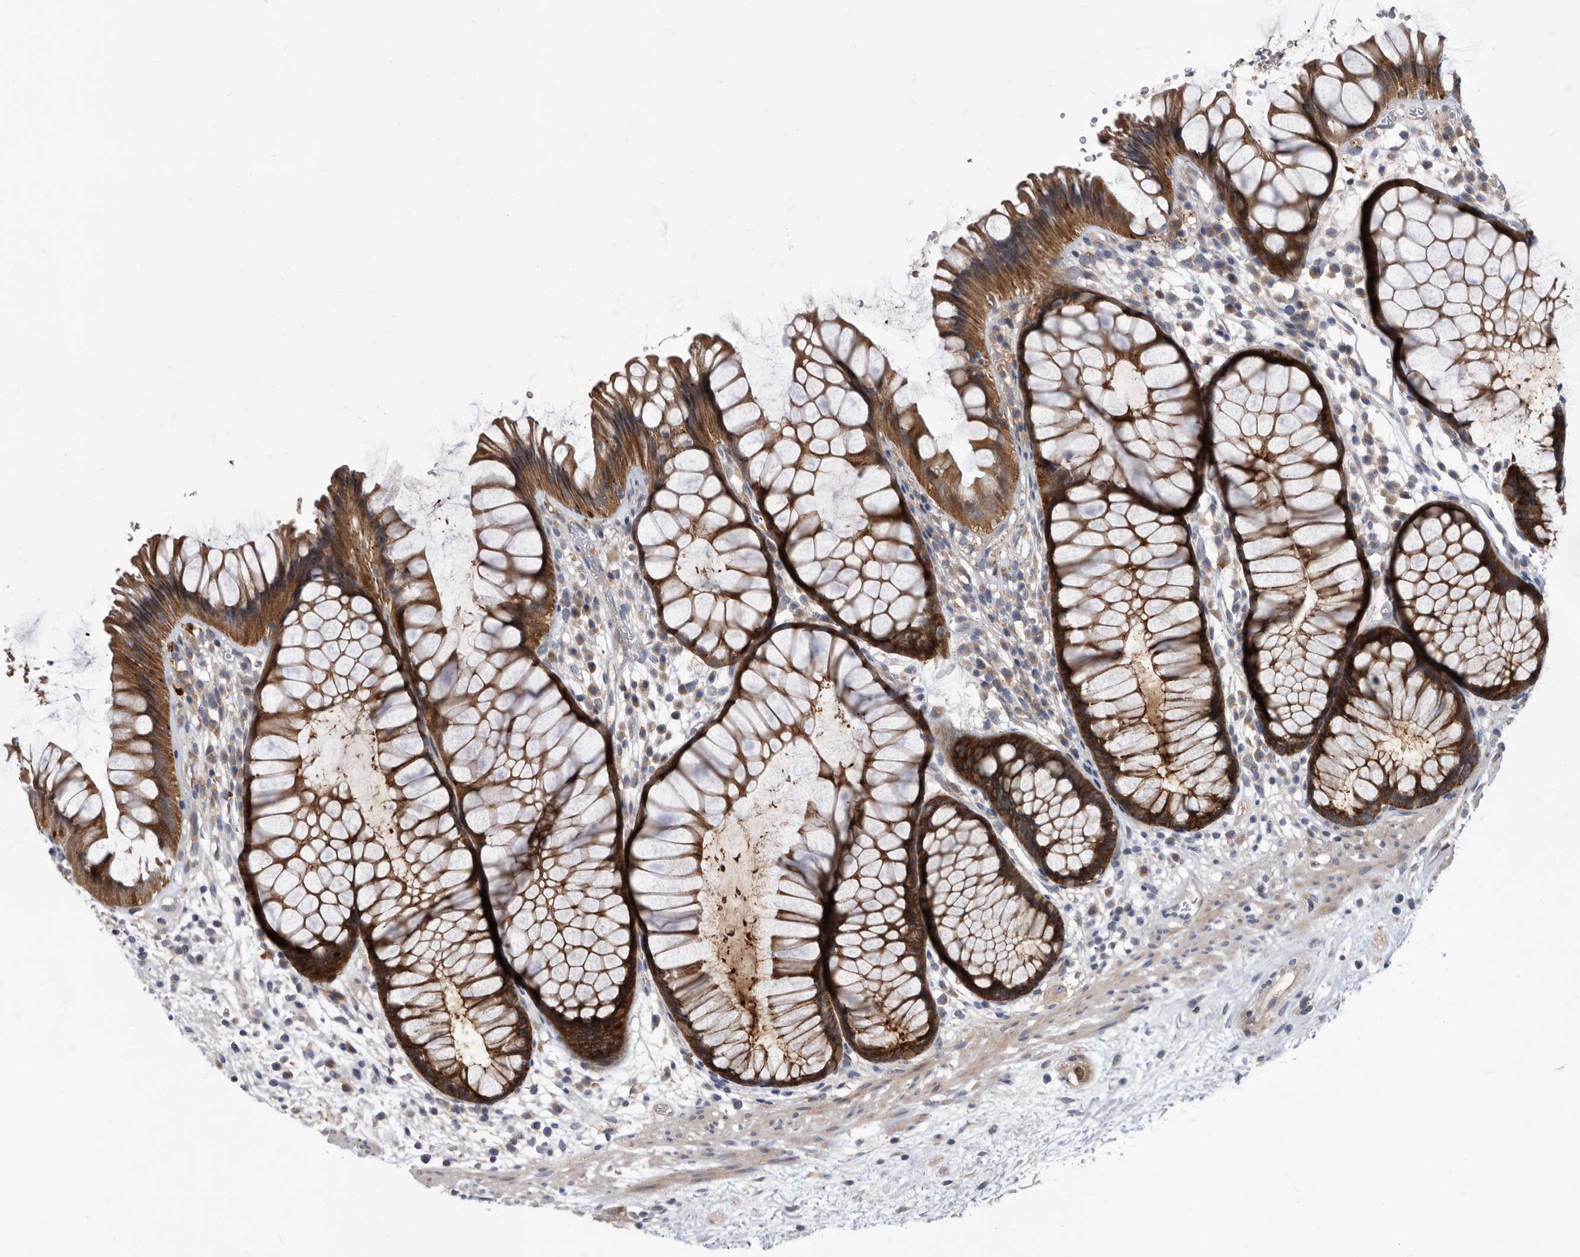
{"staining": {"intensity": "moderate", "quantity": ">75%", "location": "cytoplasmic/membranous"}, "tissue": "rectum", "cell_type": "Glandular cells", "image_type": "normal", "snomed": [{"axis": "morphology", "description": "Normal tissue, NOS"}, {"axis": "topography", "description": "Rectum"}], "caption": "Approximately >75% of glandular cells in normal human rectum reveal moderate cytoplasmic/membranous protein staining as visualized by brown immunohistochemical staining.", "gene": "APEH", "patient": {"sex": "male", "age": 51}}